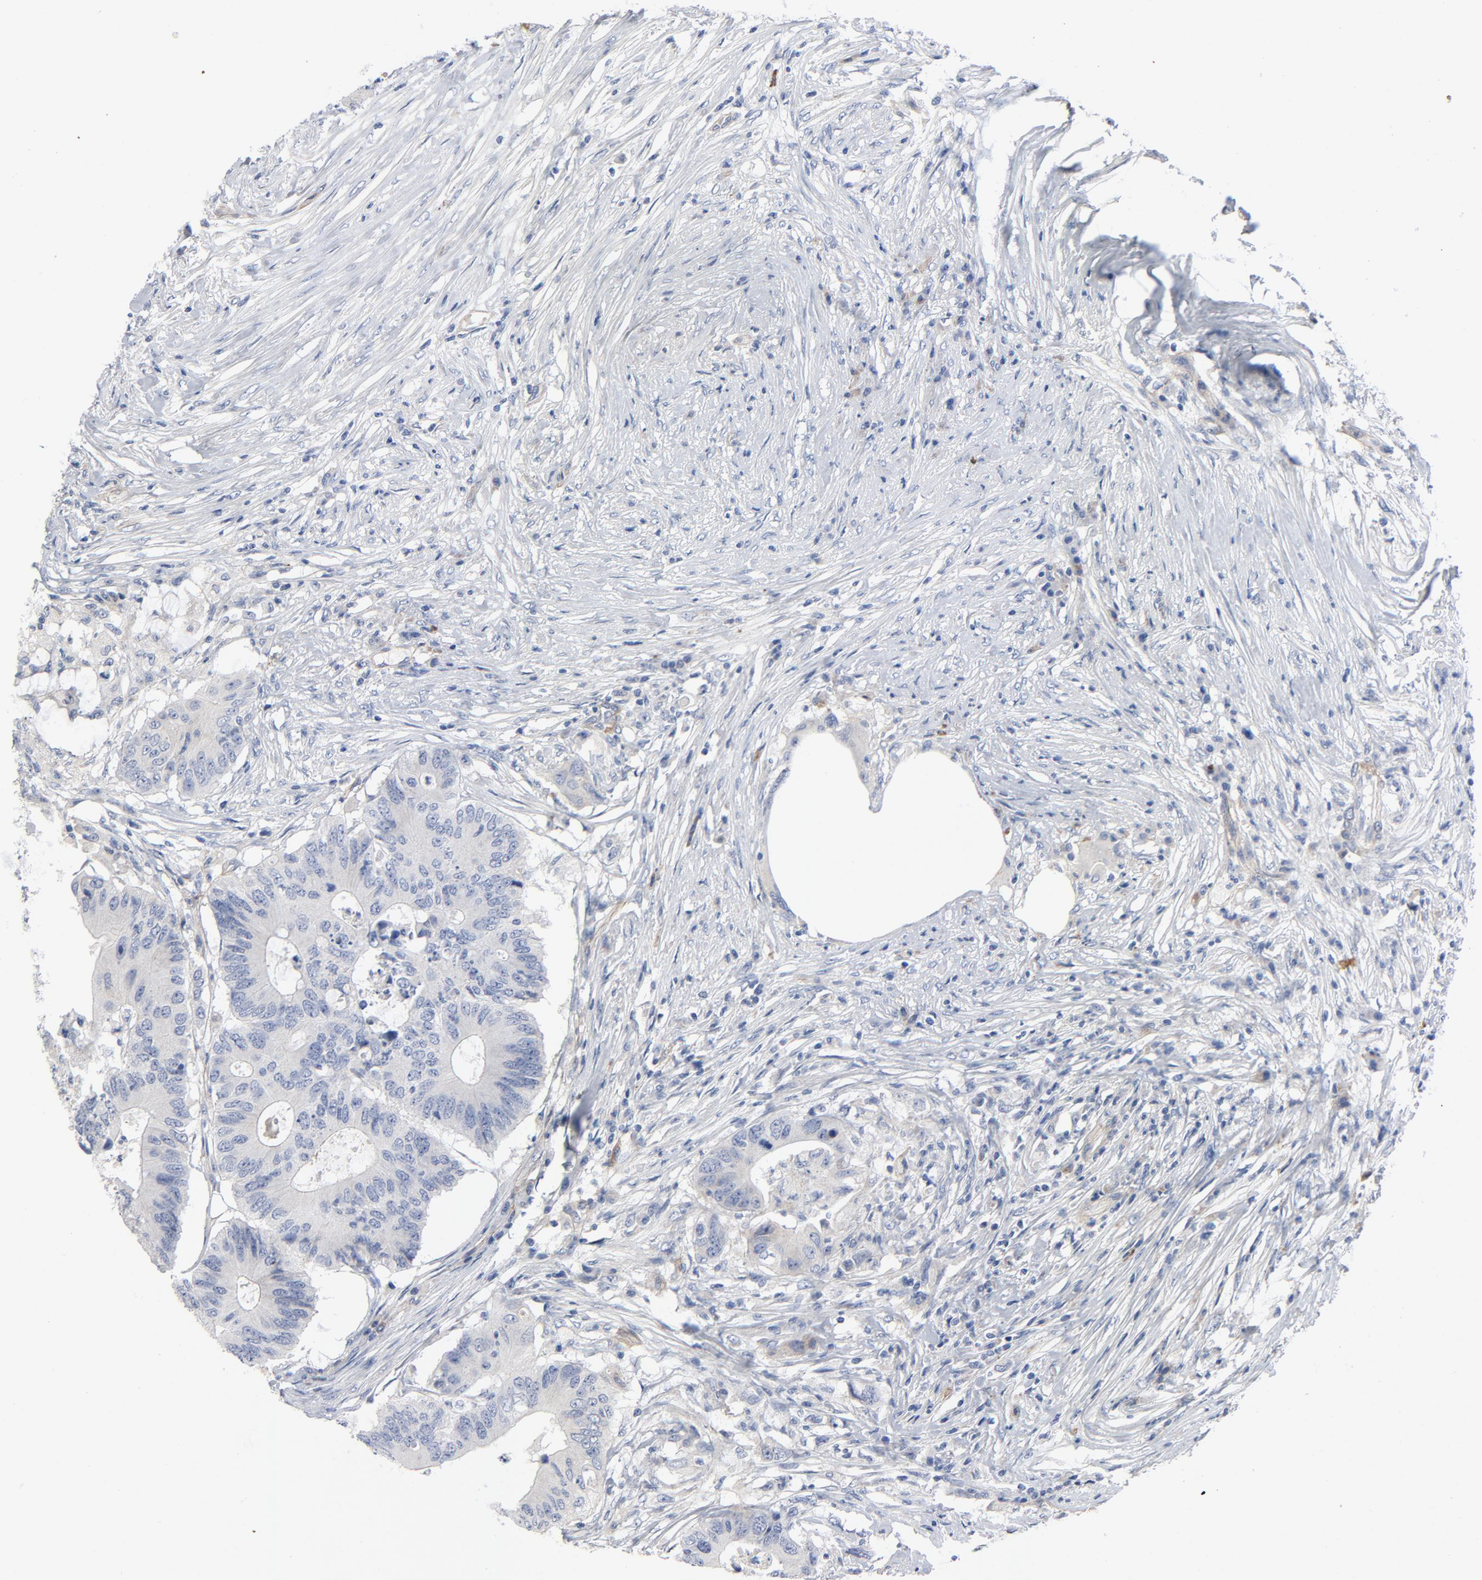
{"staining": {"intensity": "negative", "quantity": "none", "location": "none"}, "tissue": "colorectal cancer", "cell_type": "Tumor cells", "image_type": "cancer", "snomed": [{"axis": "morphology", "description": "Adenocarcinoma, NOS"}, {"axis": "topography", "description": "Colon"}], "caption": "The image reveals no staining of tumor cells in adenocarcinoma (colorectal). (DAB (3,3'-diaminobenzidine) immunohistochemistry (IHC) visualized using brightfield microscopy, high magnification).", "gene": "LAMC1", "patient": {"sex": "male", "age": 71}}